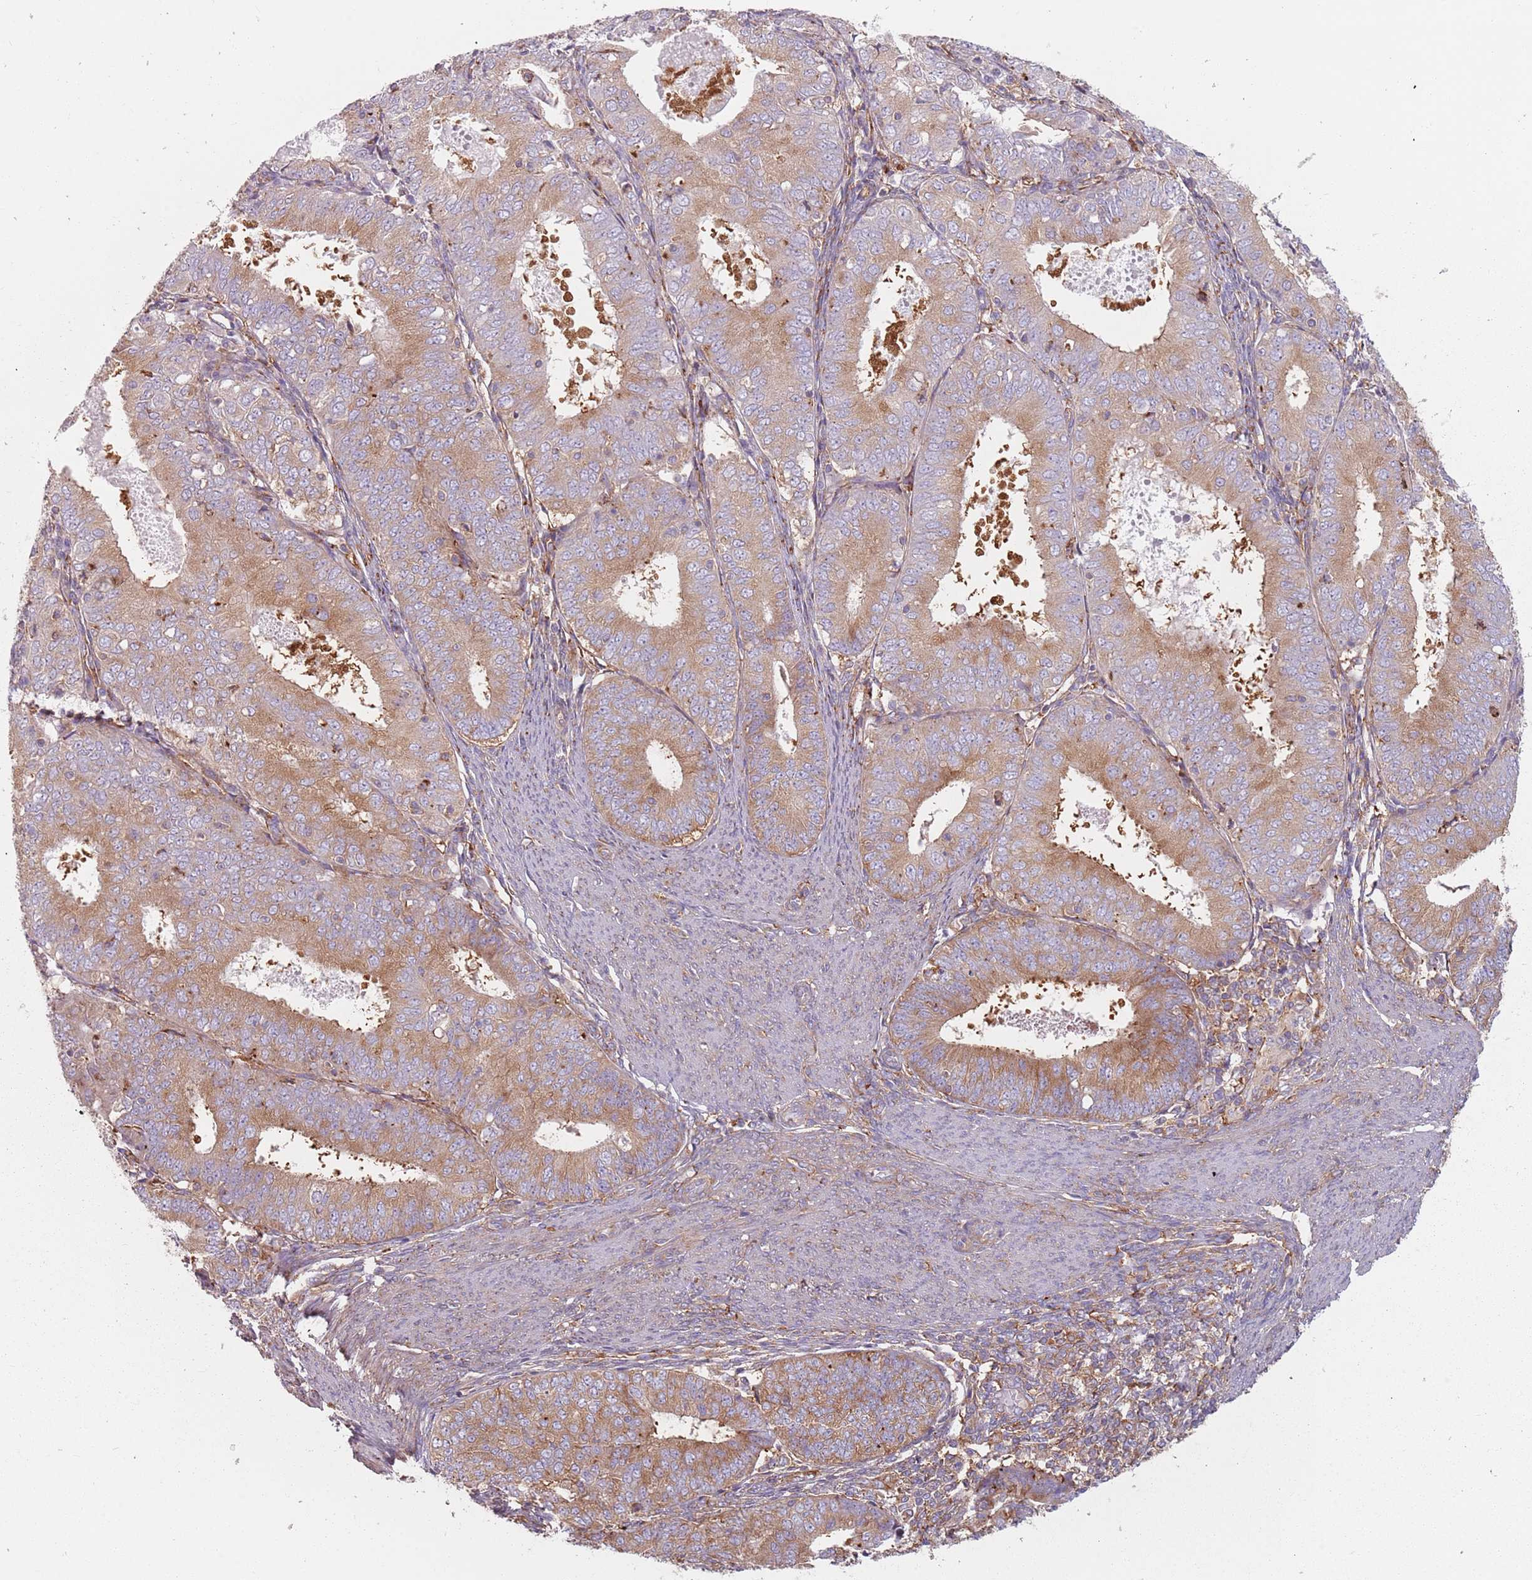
{"staining": {"intensity": "moderate", "quantity": "25%-75%", "location": "cytoplasmic/membranous"}, "tissue": "endometrial cancer", "cell_type": "Tumor cells", "image_type": "cancer", "snomed": [{"axis": "morphology", "description": "Adenocarcinoma, NOS"}, {"axis": "topography", "description": "Endometrium"}], "caption": "Adenocarcinoma (endometrial) stained for a protein (brown) demonstrates moderate cytoplasmic/membranous positive staining in approximately 25%-75% of tumor cells.", "gene": "TPD52L2", "patient": {"sex": "female", "age": 57}}